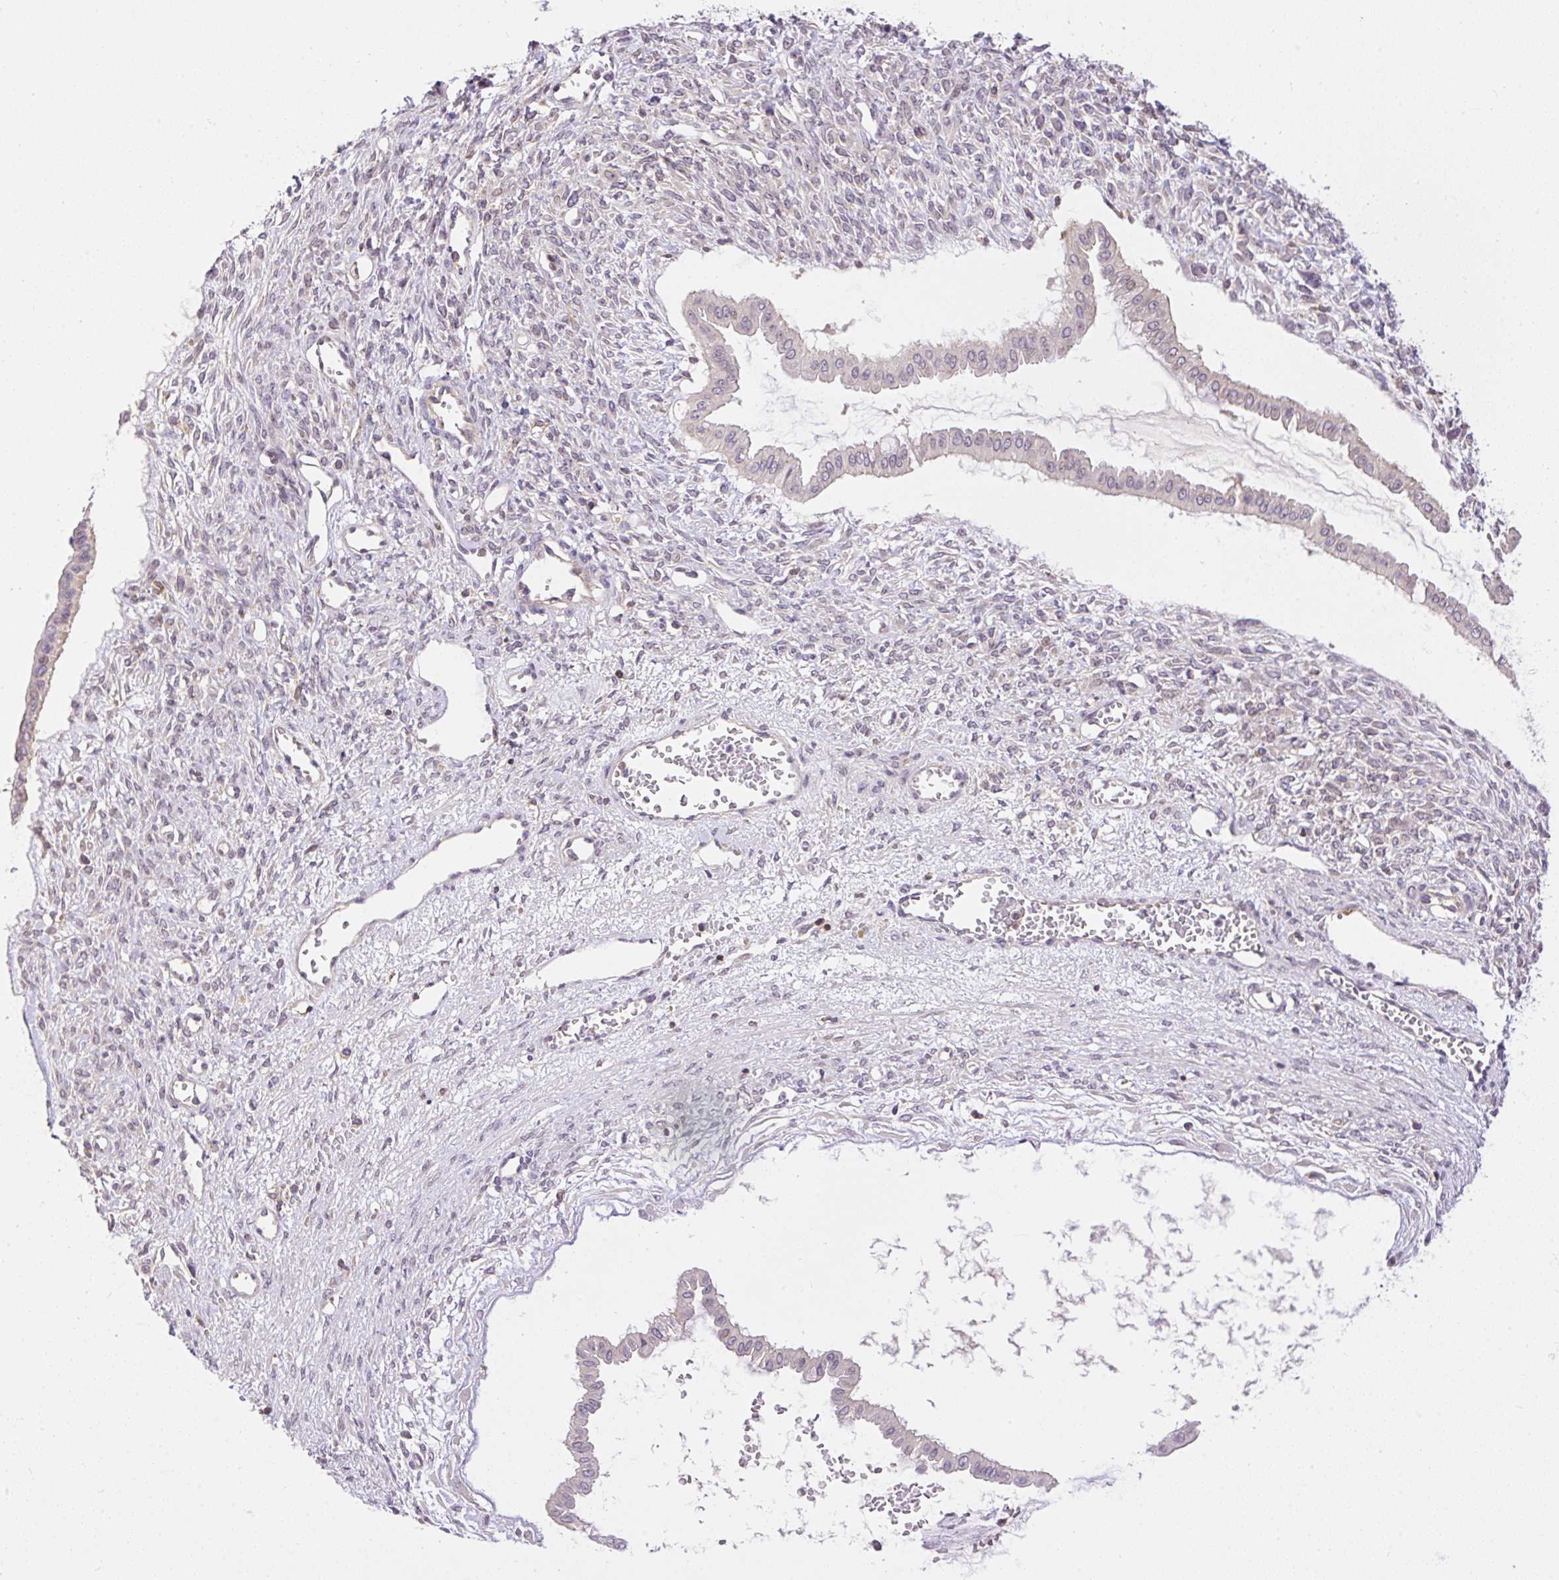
{"staining": {"intensity": "weak", "quantity": "<25%", "location": "cytoplasmic/membranous,nuclear"}, "tissue": "ovarian cancer", "cell_type": "Tumor cells", "image_type": "cancer", "snomed": [{"axis": "morphology", "description": "Cystadenocarcinoma, mucinous, NOS"}, {"axis": "topography", "description": "Ovary"}], "caption": "The micrograph shows no significant staining in tumor cells of ovarian cancer.", "gene": "CARD11", "patient": {"sex": "female", "age": 73}}